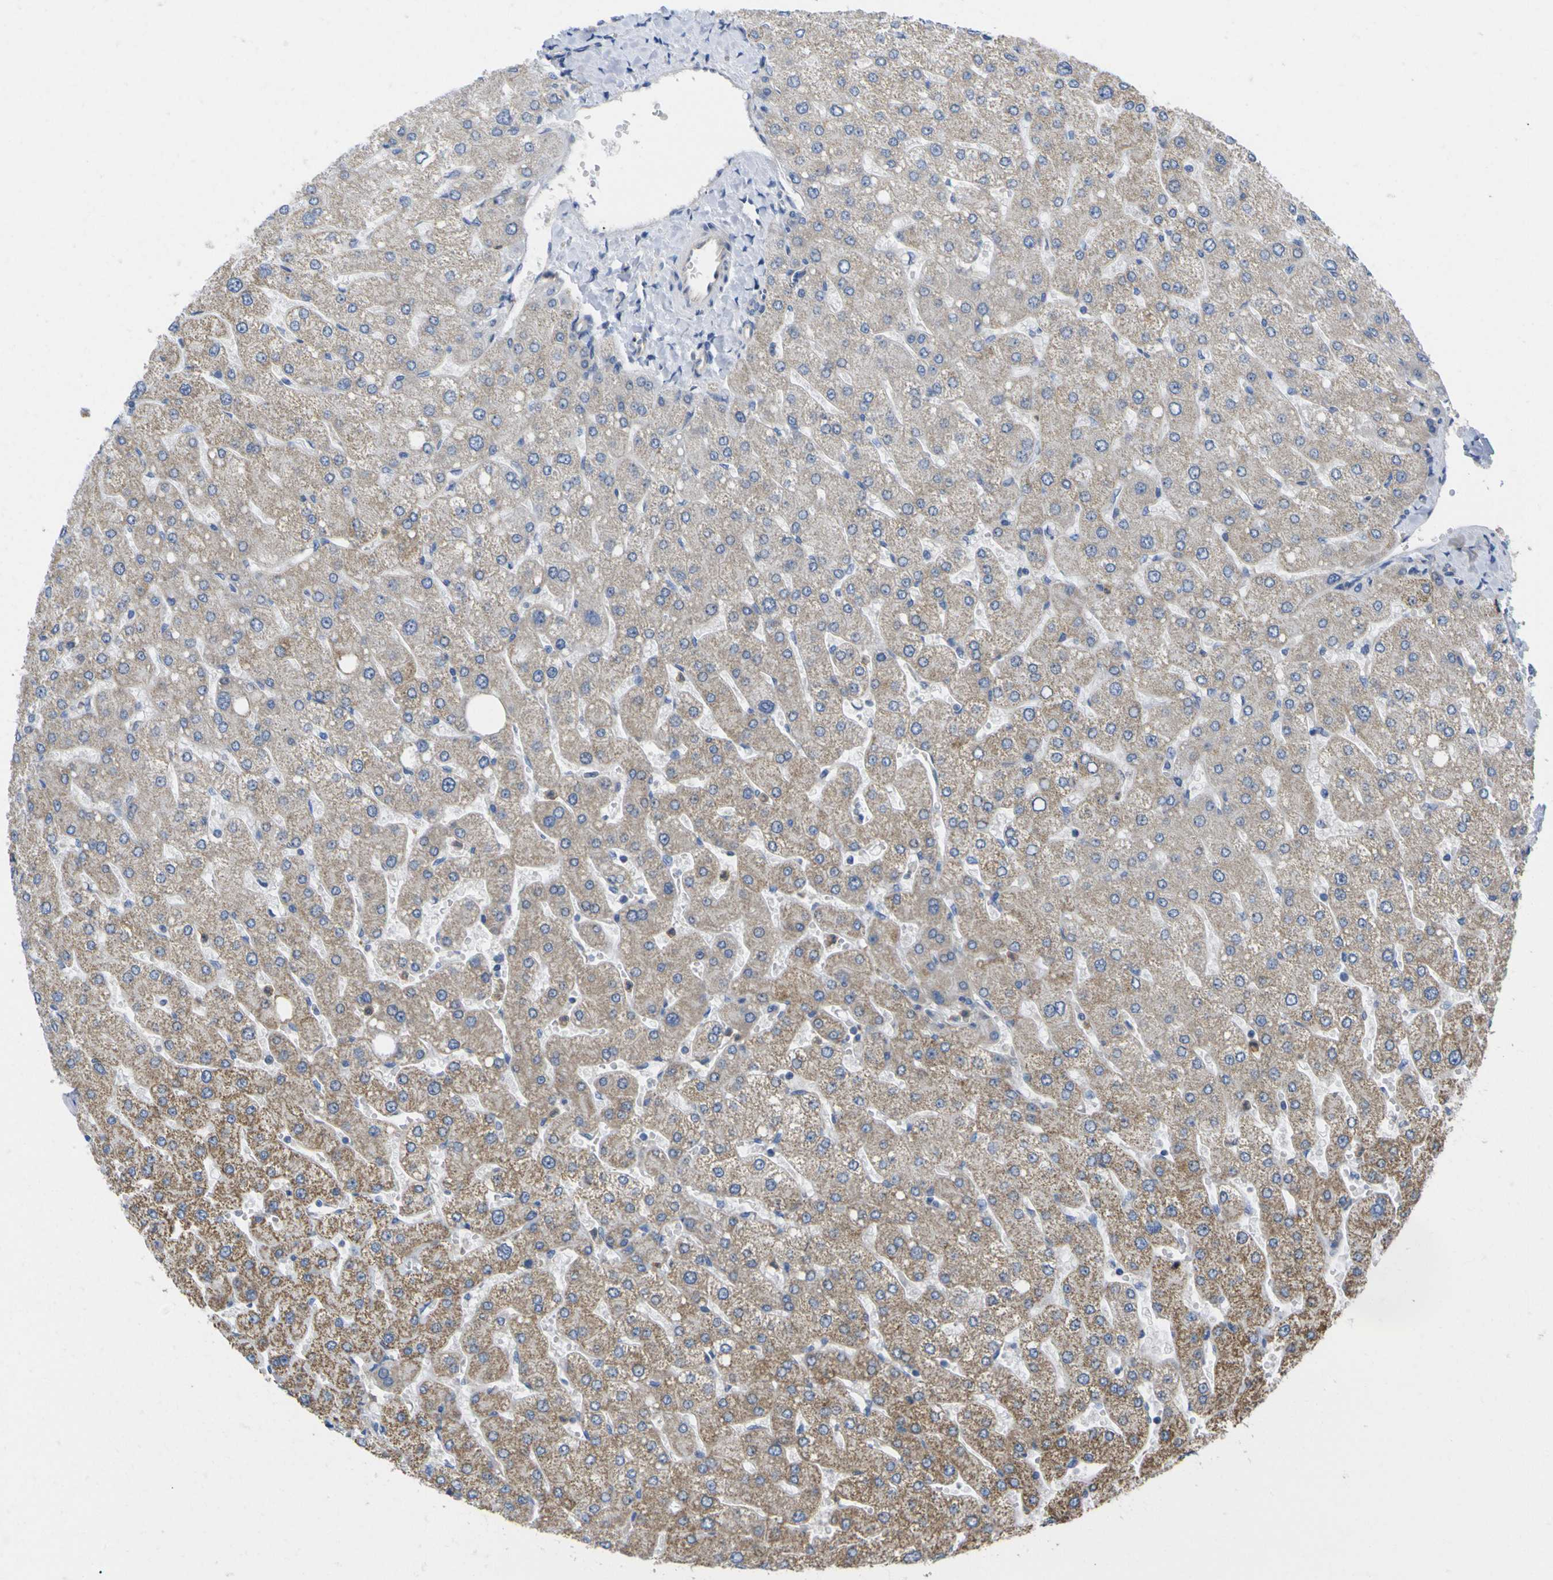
{"staining": {"intensity": "weak", "quantity": ">75%", "location": "cytoplasmic/membranous"}, "tissue": "liver", "cell_type": "Cholangiocytes", "image_type": "normal", "snomed": [{"axis": "morphology", "description": "Normal tissue, NOS"}, {"axis": "topography", "description": "Liver"}], "caption": "This micrograph reveals normal liver stained with immunohistochemistry to label a protein in brown. The cytoplasmic/membranous of cholangiocytes show weak positivity for the protein. Nuclei are counter-stained blue.", "gene": "USH1C", "patient": {"sex": "male", "age": 55}}